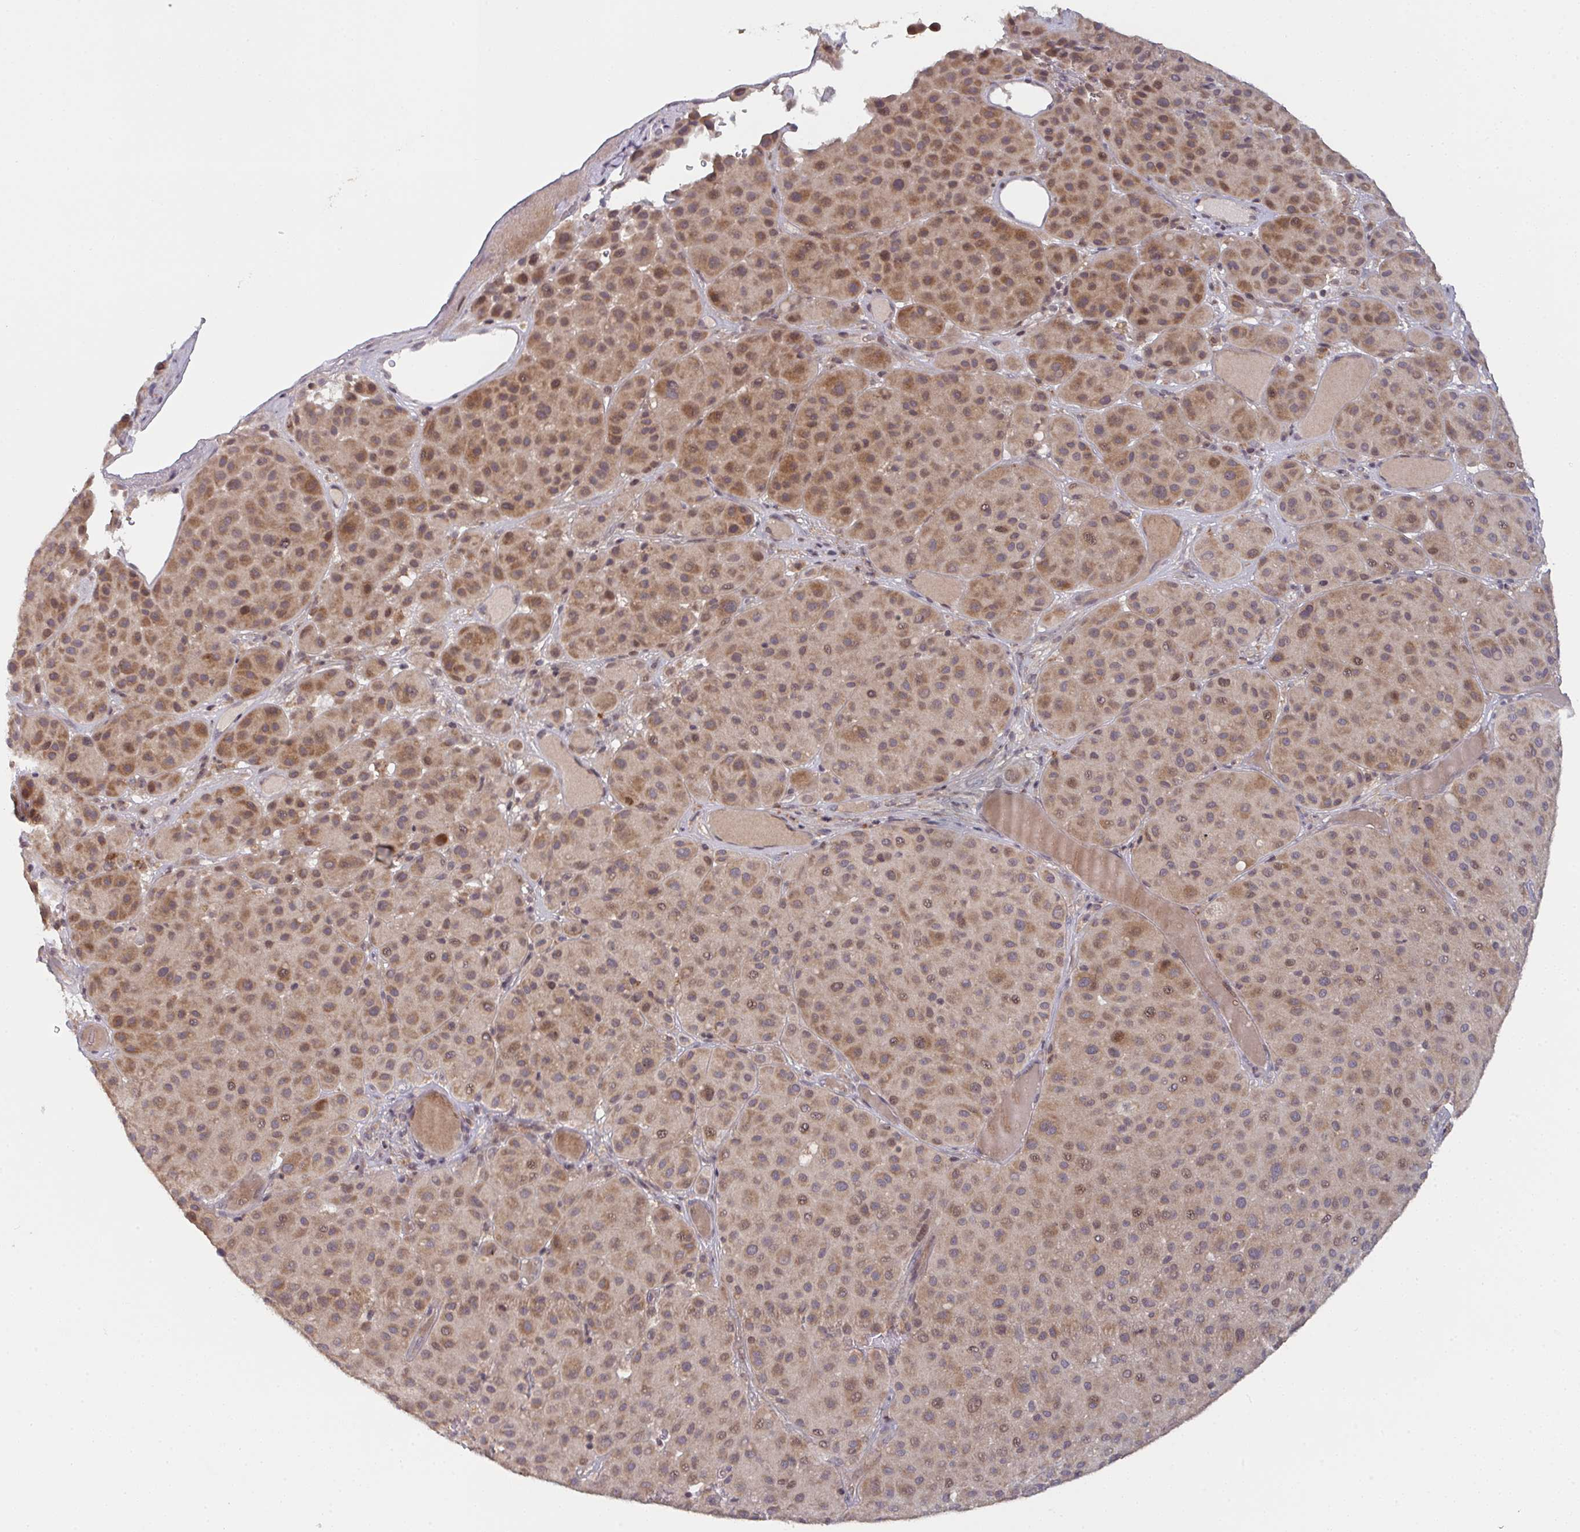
{"staining": {"intensity": "moderate", "quantity": "25%-75%", "location": "cytoplasmic/membranous,nuclear"}, "tissue": "melanoma", "cell_type": "Tumor cells", "image_type": "cancer", "snomed": [{"axis": "morphology", "description": "Malignant melanoma, Metastatic site"}, {"axis": "topography", "description": "Smooth muscle"}], "caption": "Melanoma tissue shows moderate cytoplasmic/membranous and nuclear positivity in about 25%-75% of tumor cells", "gene": "DCST1", "patient": {"sex": "male", "age": 41}}